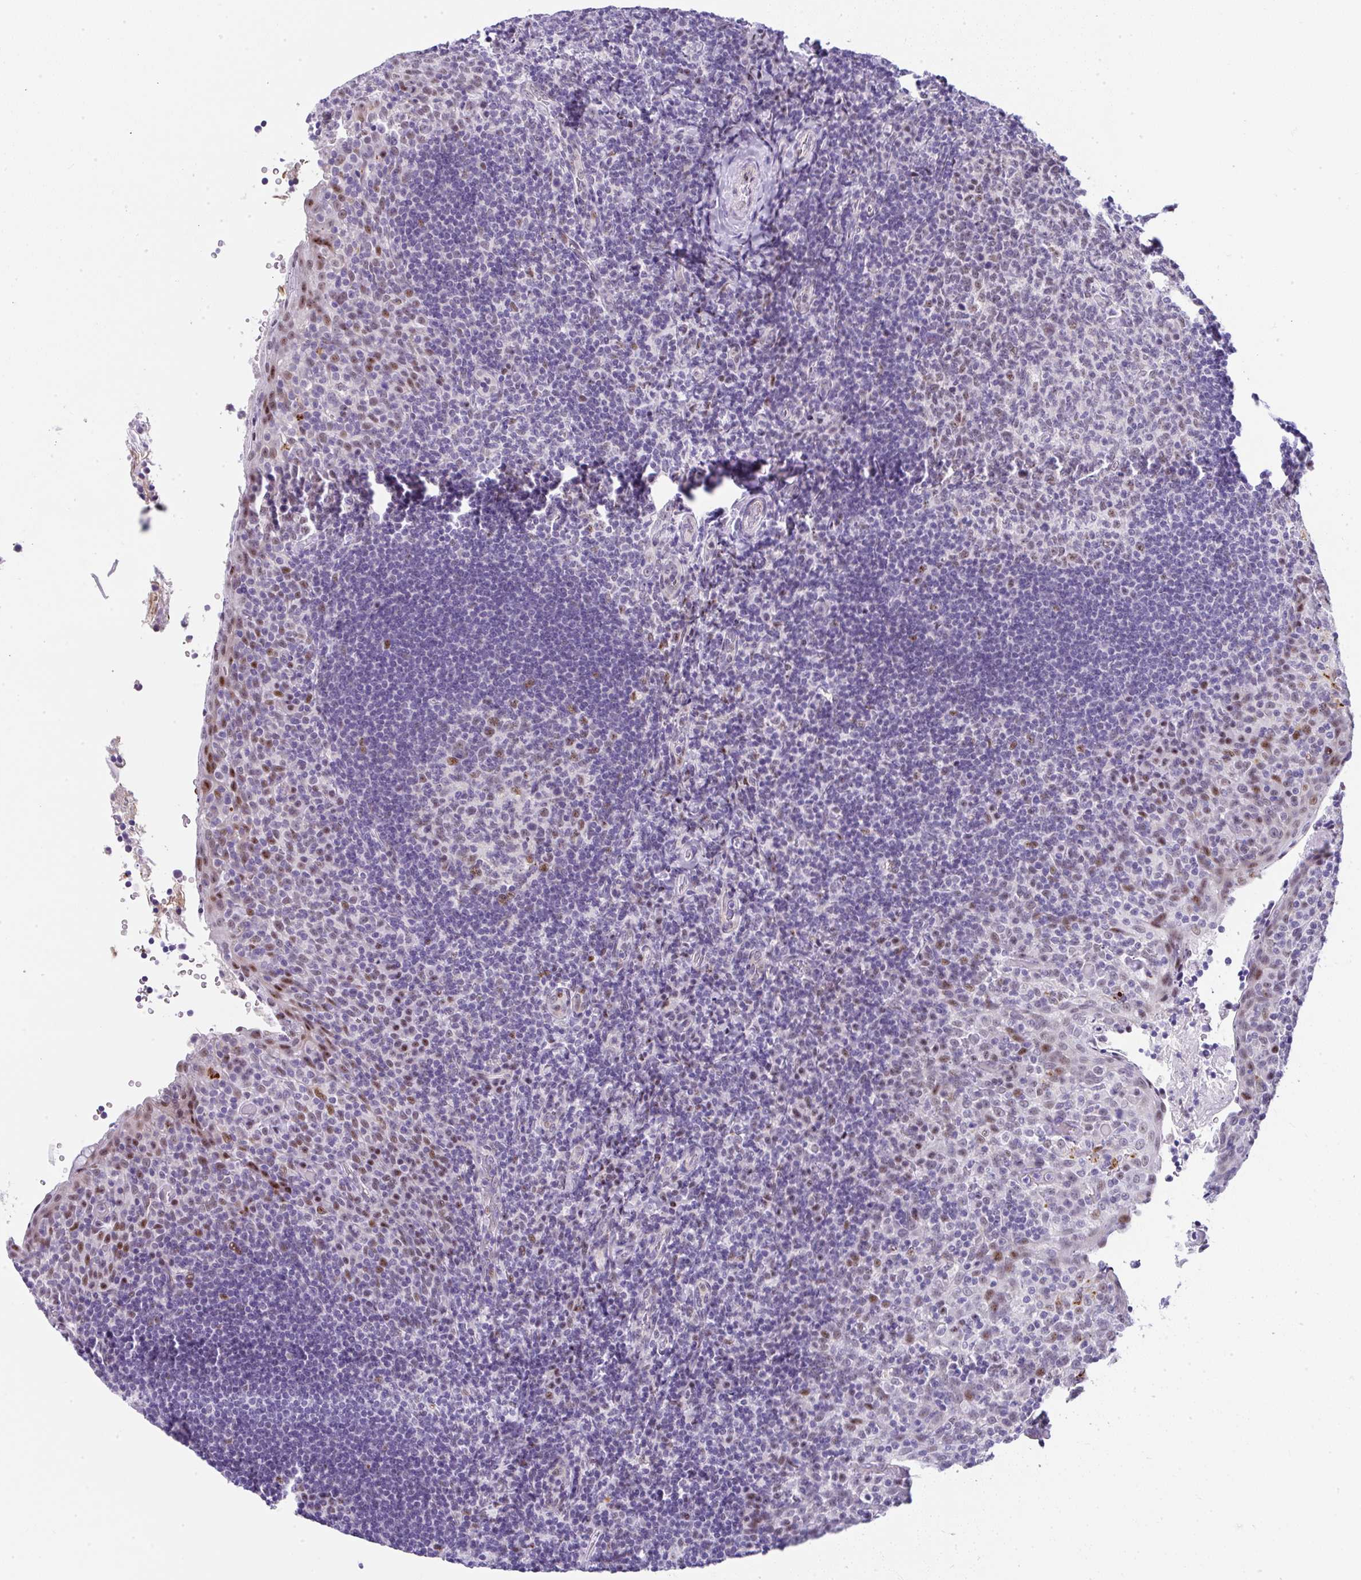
{"staining": {"intensity": "moderate", "quantity": "25%-75%", "location": "nuclear"}, "tissue": "tonsil", "cell_type": "Germinal center cells", "image_type": "normal", "snomed": [{"axis": "morphology", "description": "Normal tissue, NOS"}, {"axis": "topography", "description": "Tonsil"}], "caption": "IHC micrograph of unremarkable human tonsil stained for a protein (brown), which reveals medium levels of moderate nuclear staining in approximately 25%-75% of germinal center cells.", "gene": "NR1D2", "patient": {"sex": "female", "age": 10}}